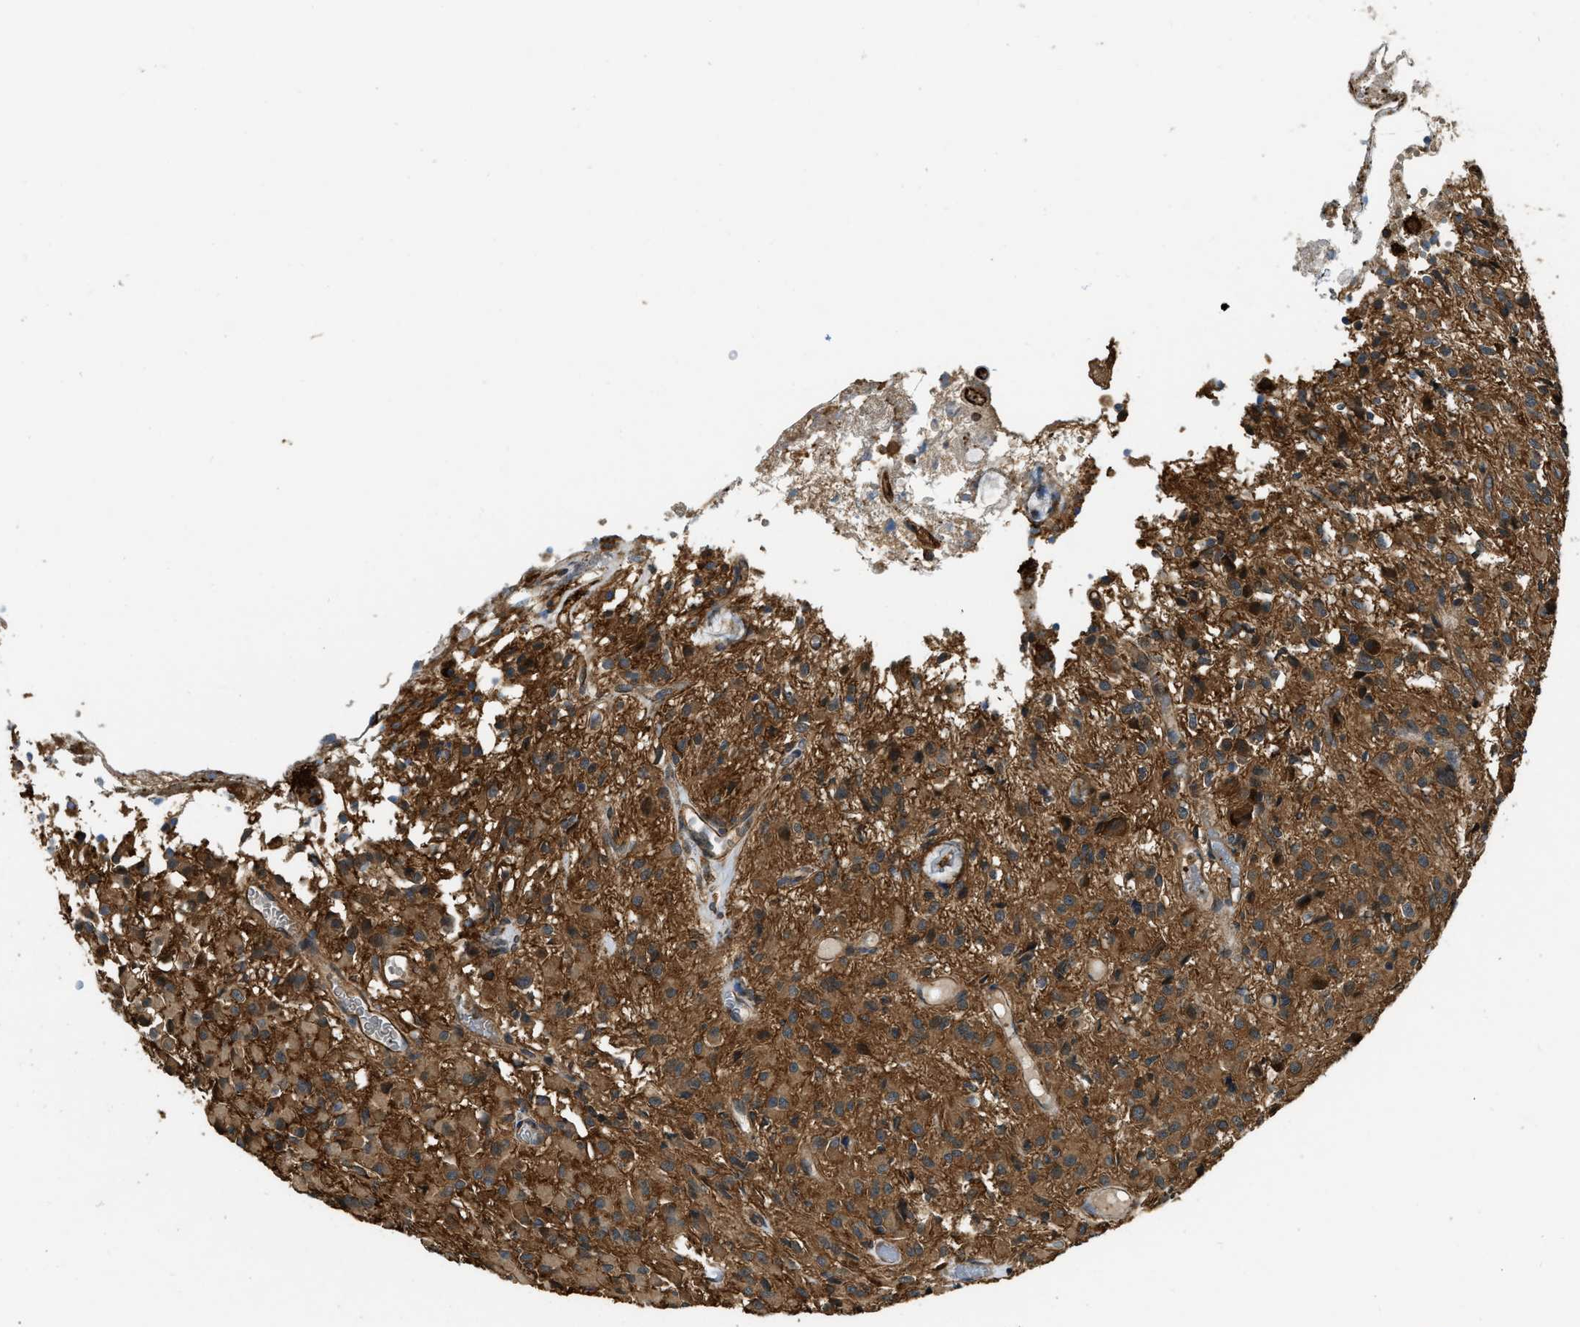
{"staining": {"intensity": "moderate", "quantity": ">75%", "location": "cytoplasmic/membranous"}, "tissue": "glioma", "cell_type": "Tumor cells", "image_type": "cancer", "snomed": [{"axis": "morphology", "description": "Glioma, malignant, High grade"}, {"axis": "topography", "description": "Brain"}], "caption": "Malignant high-grade glioma stained for a protein (brown) exhibits moderate cytoplasmic/membranous positive expression in about >75% of tumor cells.", "gene": "YARS1", "patient": {"sex": "female", "age": 59}}